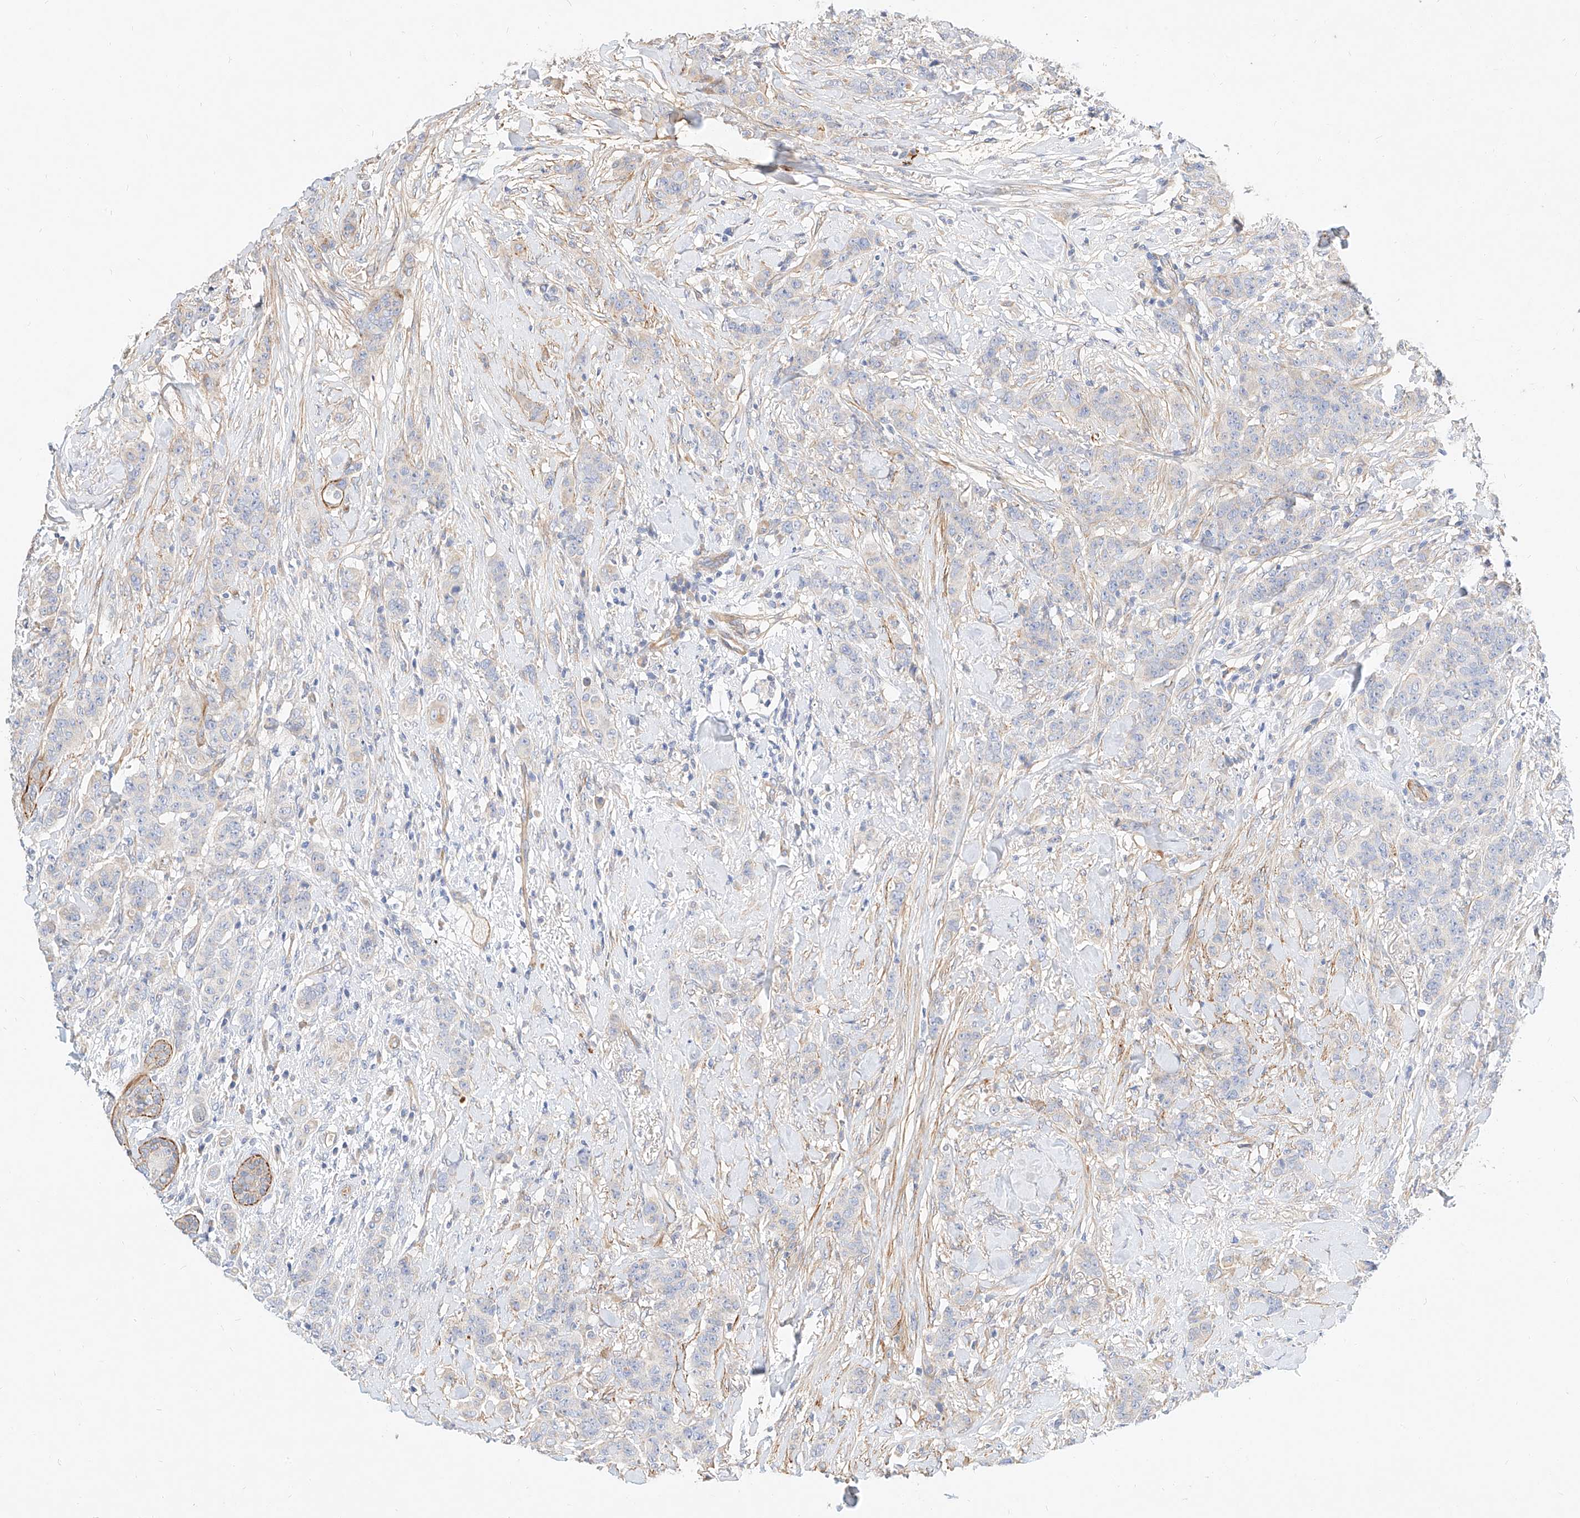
{"staining": {"intensity": "negative", "quantity": "none", "location": "none"}, "tissue": "breast cancer", "cell_type": "Tumor cells", "image_type": "cancer", "snomed": [{"axis": "morphology", "description": "Duct carcinoma"}, {"axis": "topography", "description": "Breast"}], "caption": "Immunohistochemistry (IHC) histopathology image of breast infiltrating ductal carcinoma stained for a protein (brown), which shows no expression in tumor cells.", "gene": "KCNH5", "patient": {"sex": "female", "age": 40}}